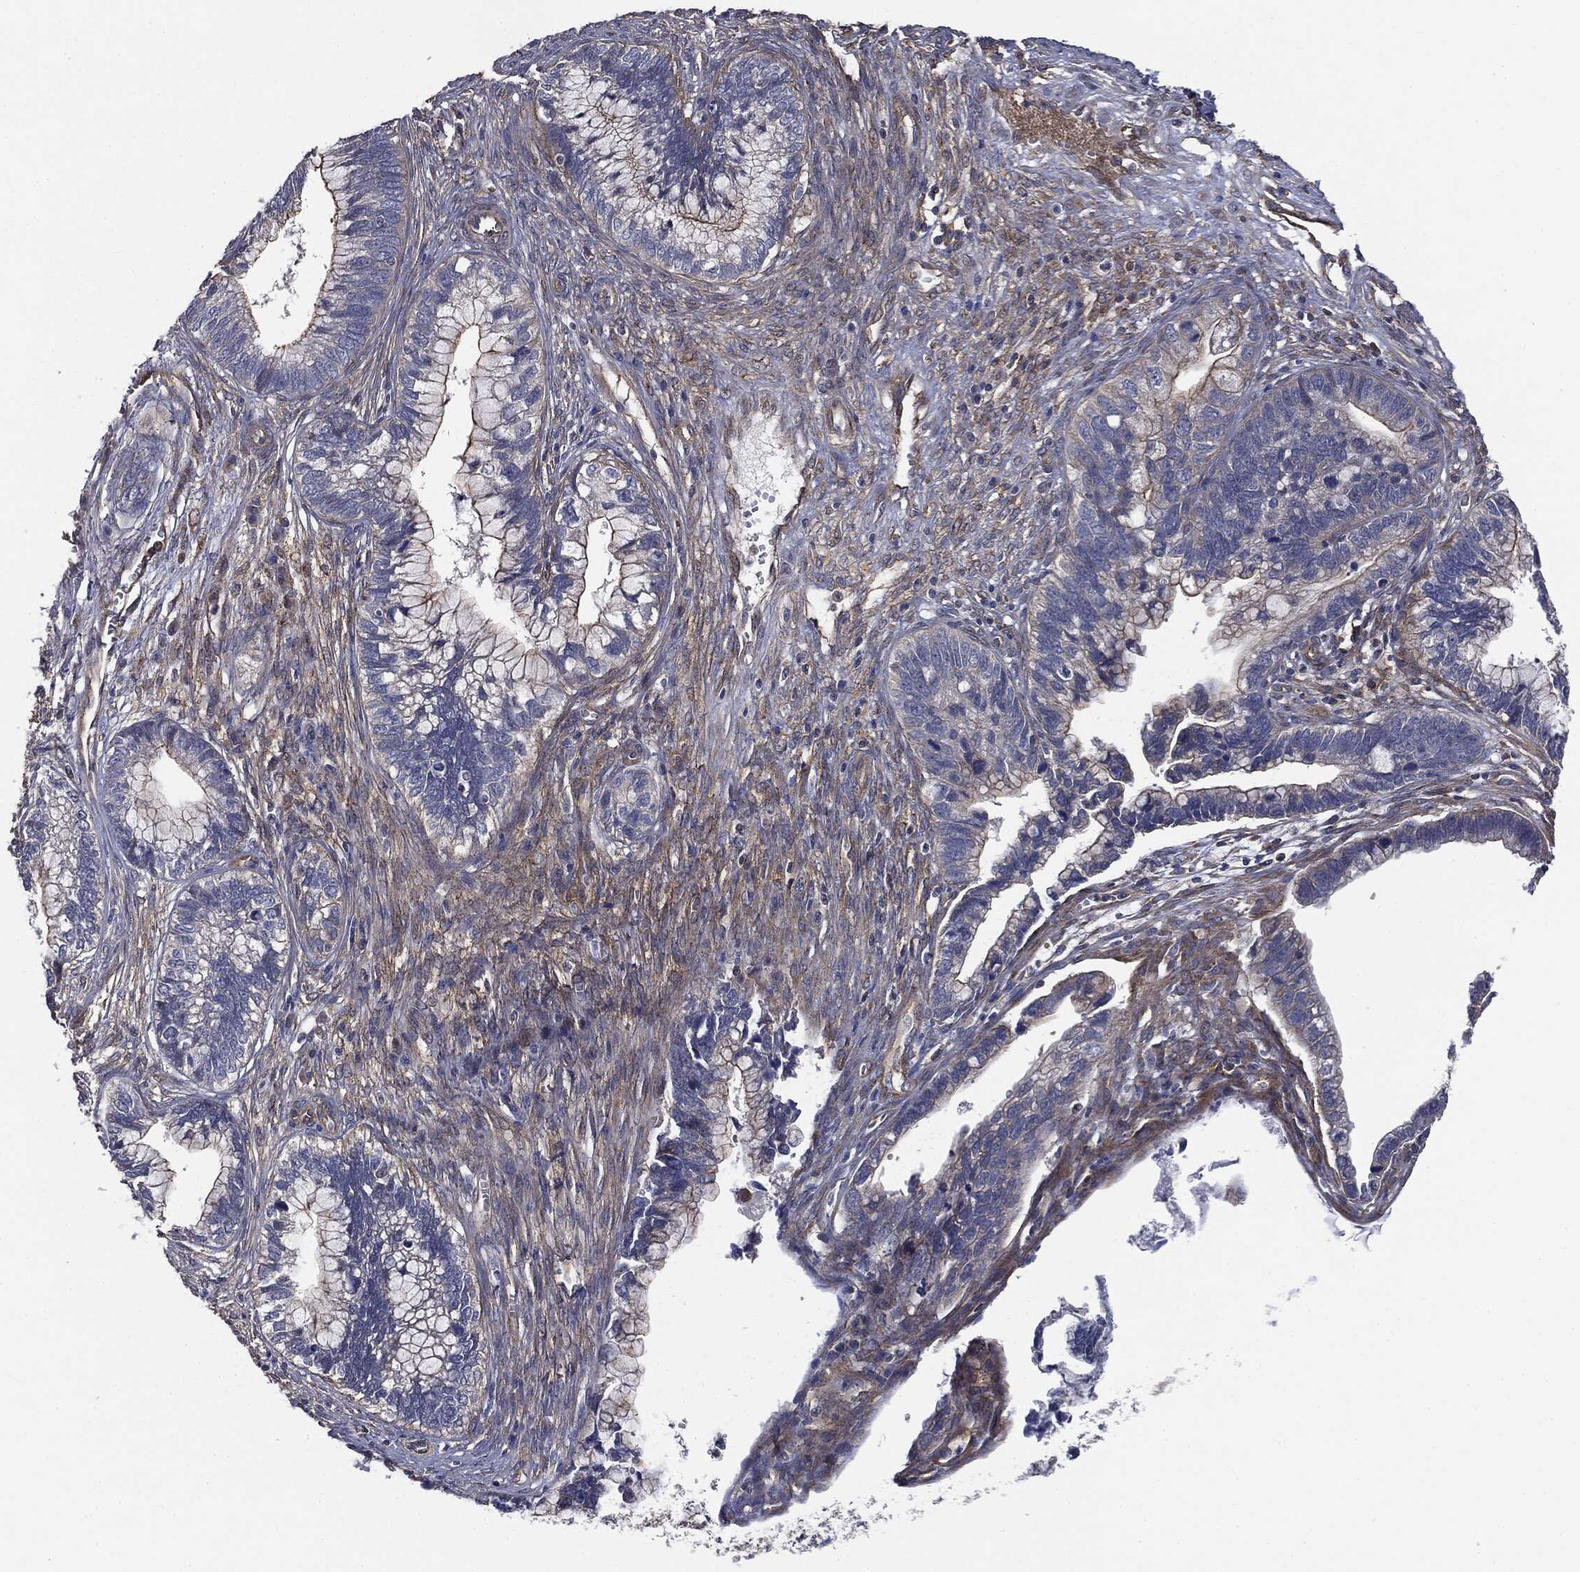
{"staining": {"intensity": "moderate", "quantity": "<25%", "location": "cytoplasmic/membranous"}, "tissue": "cervical cancer", "cell_type": "Tumor cells", "image_type": "cancer", "snomed": [{"axis": "morphology", "description": "Adenocarcinoma, NOS"}, {"axis": "topography", "description": "Cervix"}], "caption": "Cervical cancer stained with IHC displays moderate cytoplasmic/membranous positivity in about <25% of tumor cells. (IHC, brightfield microscopy, high magnification).", "gene": "EPS15L1", "patient": {"sex": "female", "age": 44}}